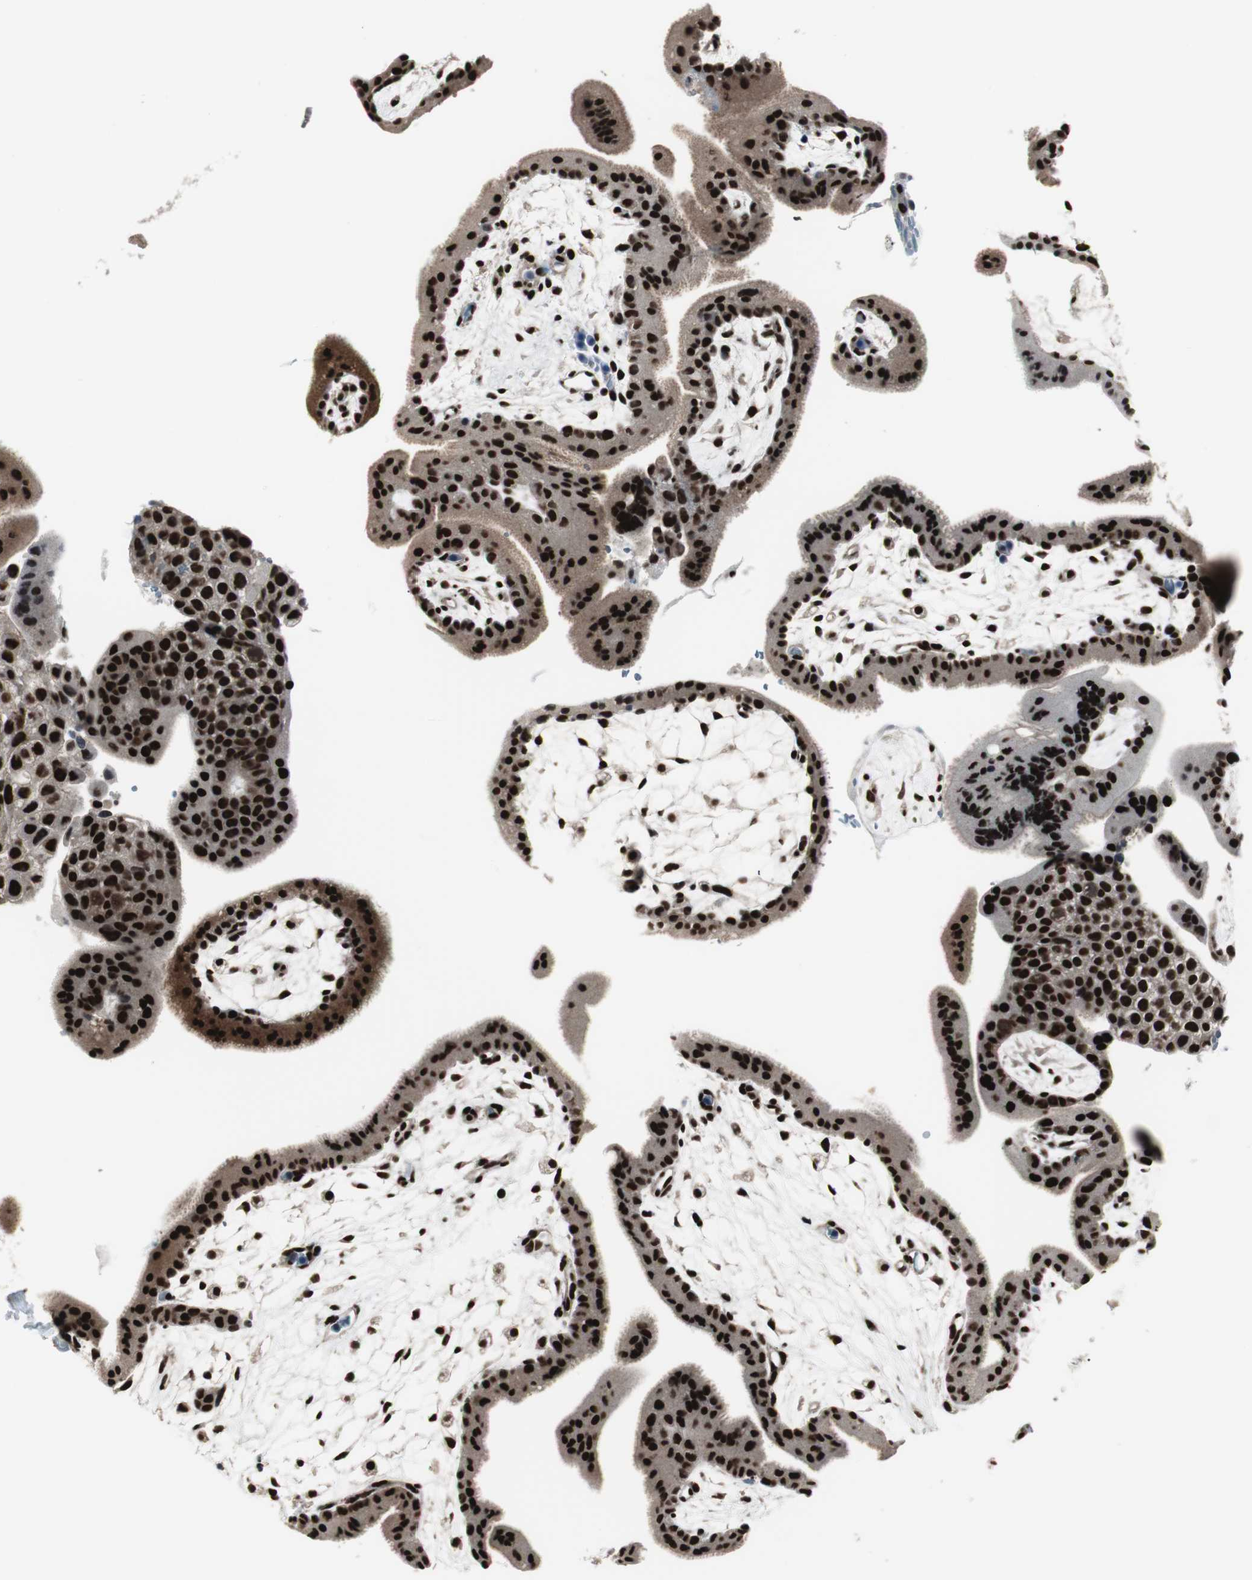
{"staining": {"intensity": "strong", "quantity": ">75%", "location": "nuclear"}, "tissue": "placenta", "cell_type": "Decidual cells", "image_type": "normal", "snomed": [{"axis": "morphology", "description": "Normal tissue, NOS"}, {"axis": "topography", "description": "Placenta"}], "caption": "Immunohistochemical staining of unremarkable human placenta reveals high levels of strong nuclear positivity in approximately >75% of decidual cells.", "gene": "CDK9", "patient": {"sex": "female", "age": 35}}